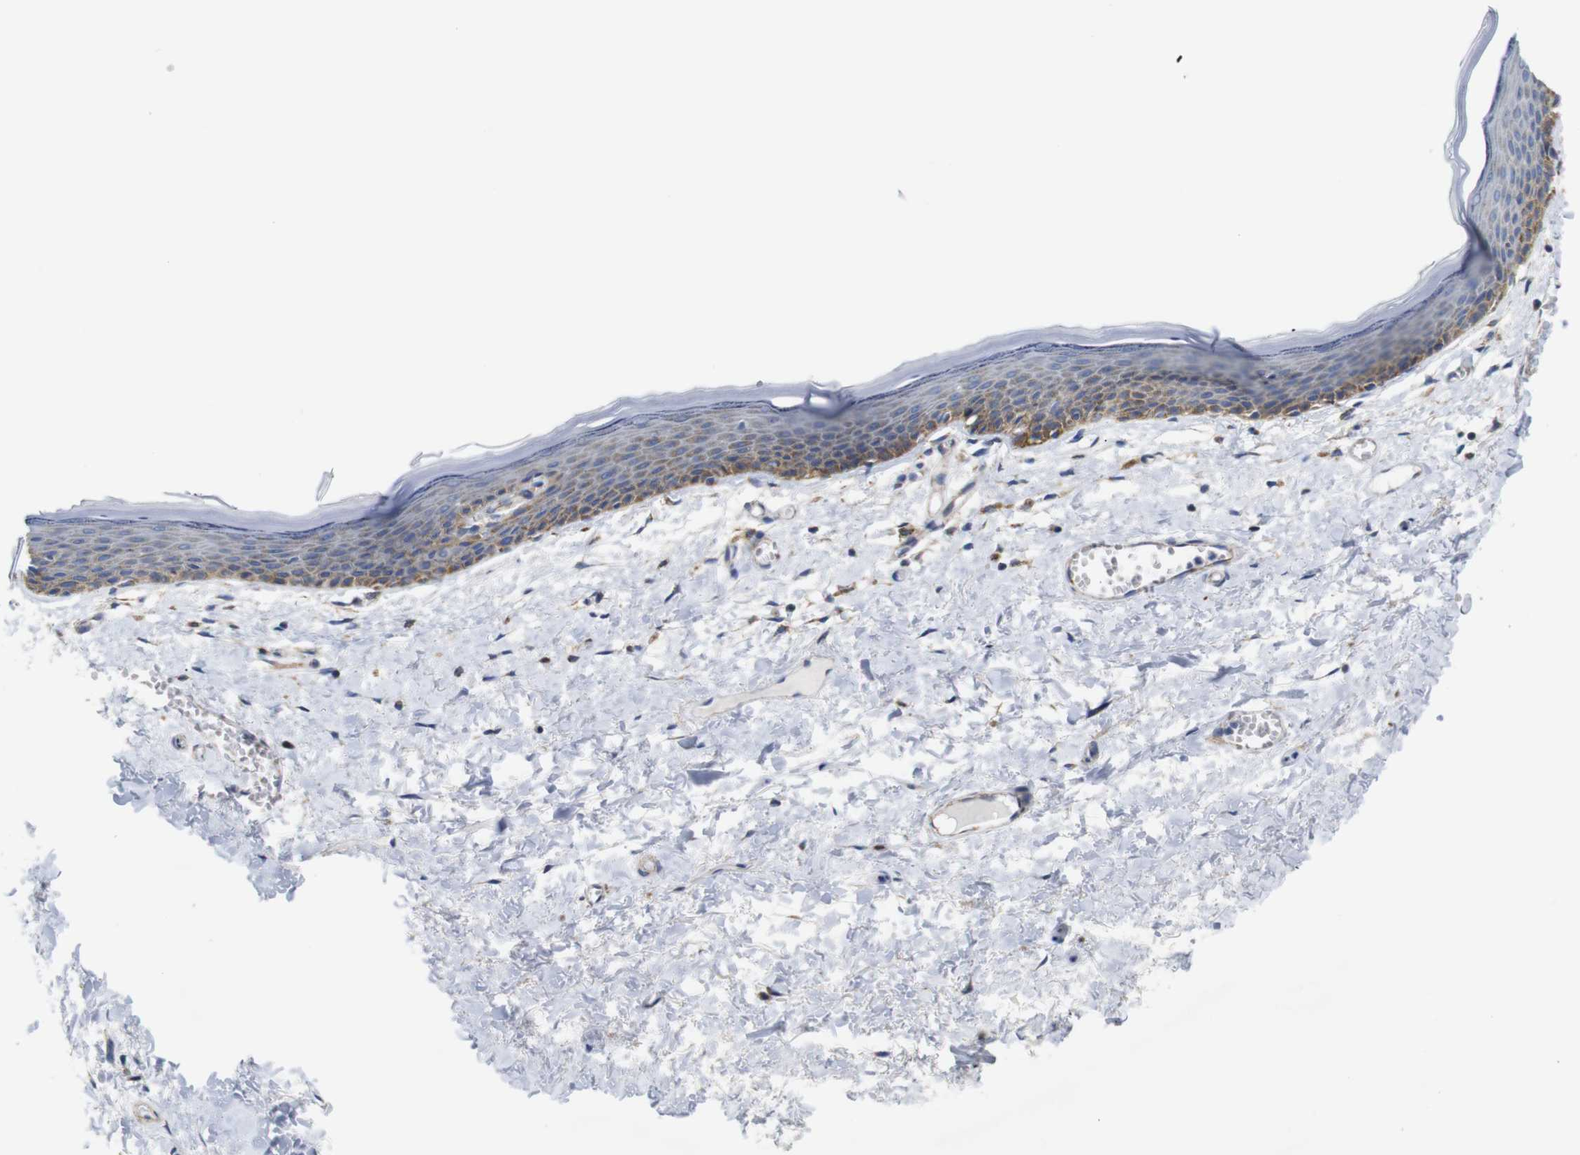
{"staining": {"intensity": "moderate", "quantity": ">75%", "location": "cytoplasmic/membranous"}, "tissue": "skin", "cell_type": "Epidermal cells", "image_type": "normal", "snomed": [{"axis": "morphology", "description": "Normal tissue, NOS"}, {"axis": "topography", "description": "Vulva"}], "caption": "The image reveals staining of benign skin, revealing moderate cytoplasmic/membranous protein staining (brown color) within epidermal cells. (DAB IHC with brightfield microscopy, high magnification).", "gene": "FAM171B", "patient": {"sex": "female", "age": 54}}